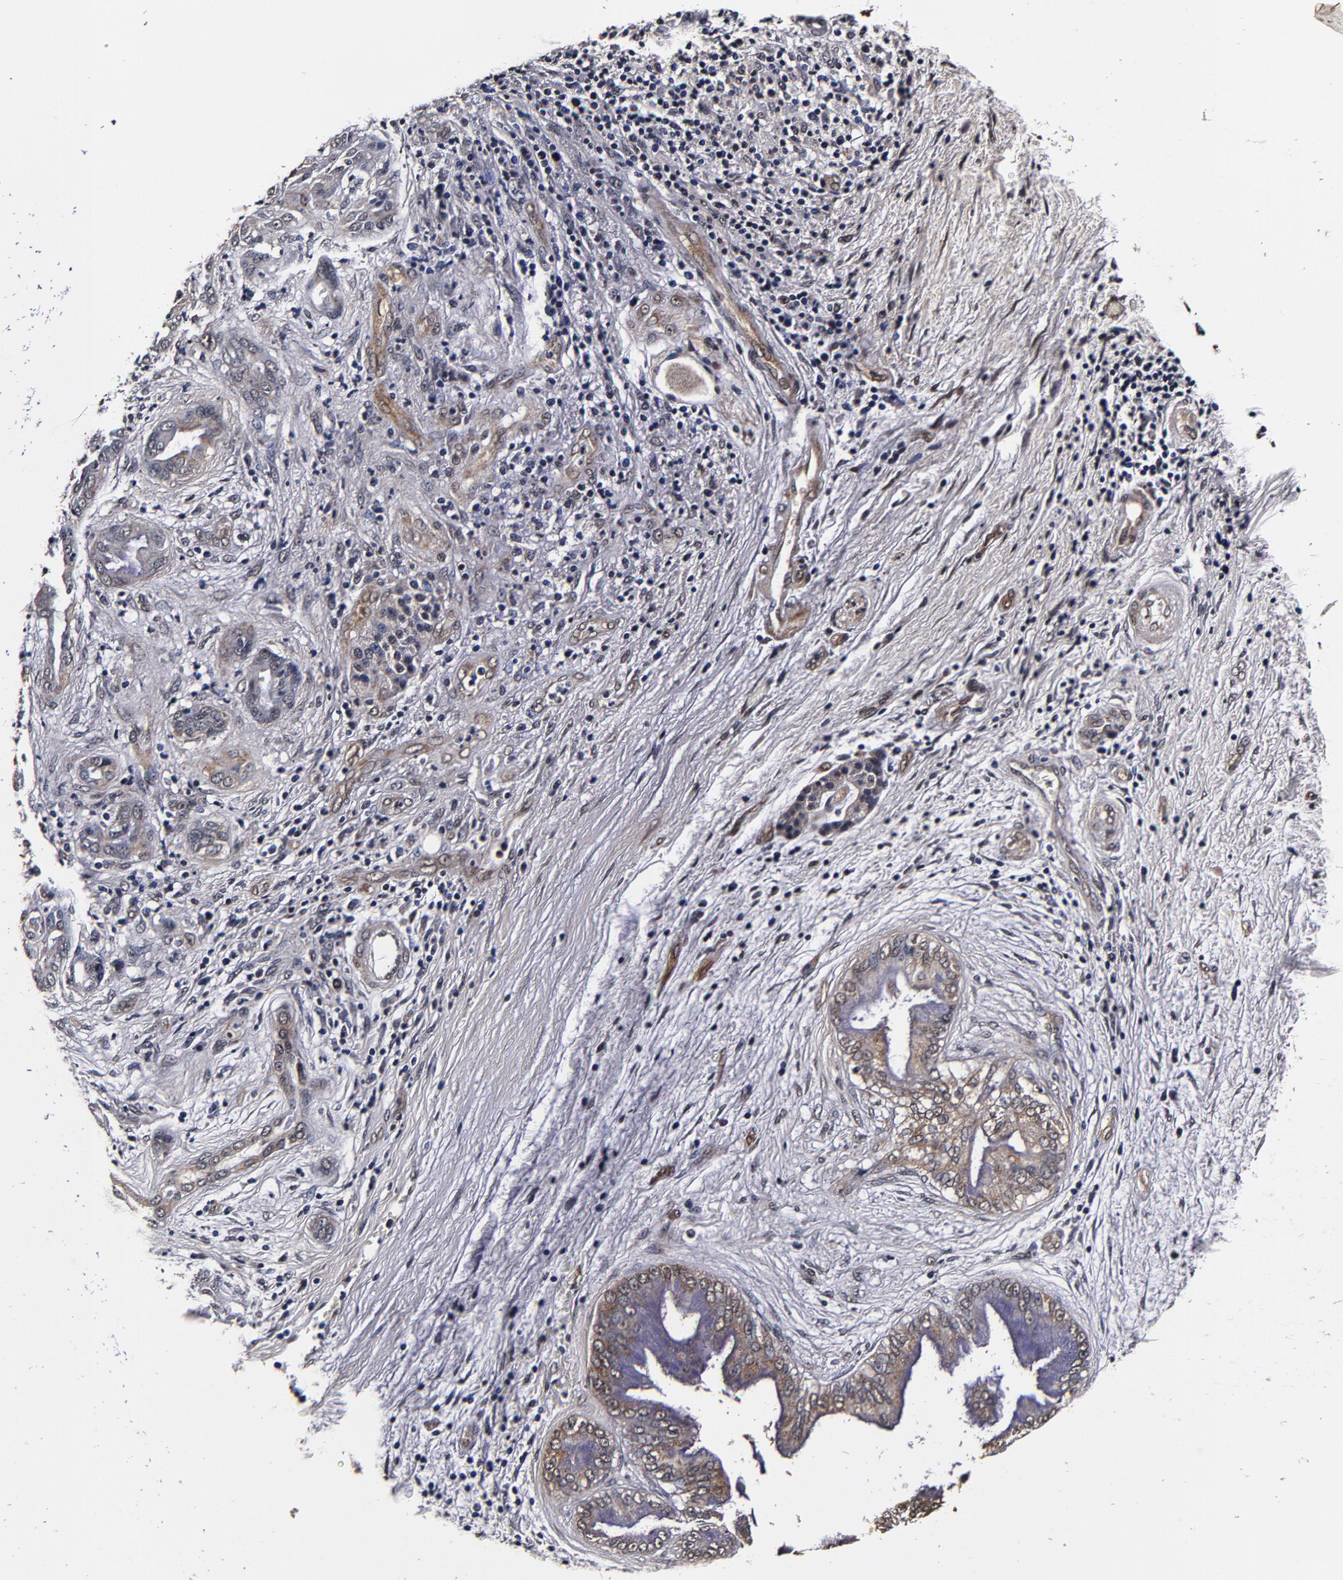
{"staining": {"intensity": "moderate", "quantity": "<25%", "location": "cytoplasmic/membranous"}, "tissue": "pancreatic cancer", "cell_type": "Tumor cells", "image_type": "cancer", "snomed": [{"axis": "morphology", "description": "Adenocarcinoma, NOS"}, {"axis": "topography", "description": "Pancreas"}], "caption": "Pancreatic cancer (adenocarcinoma) stained with immunohistochemistry exhibits moderate cytoplasmic/membranous staining in about <25% of tumor cells.", "gene": "MMP15", "patient": {"sex": "female", "age": 70}}